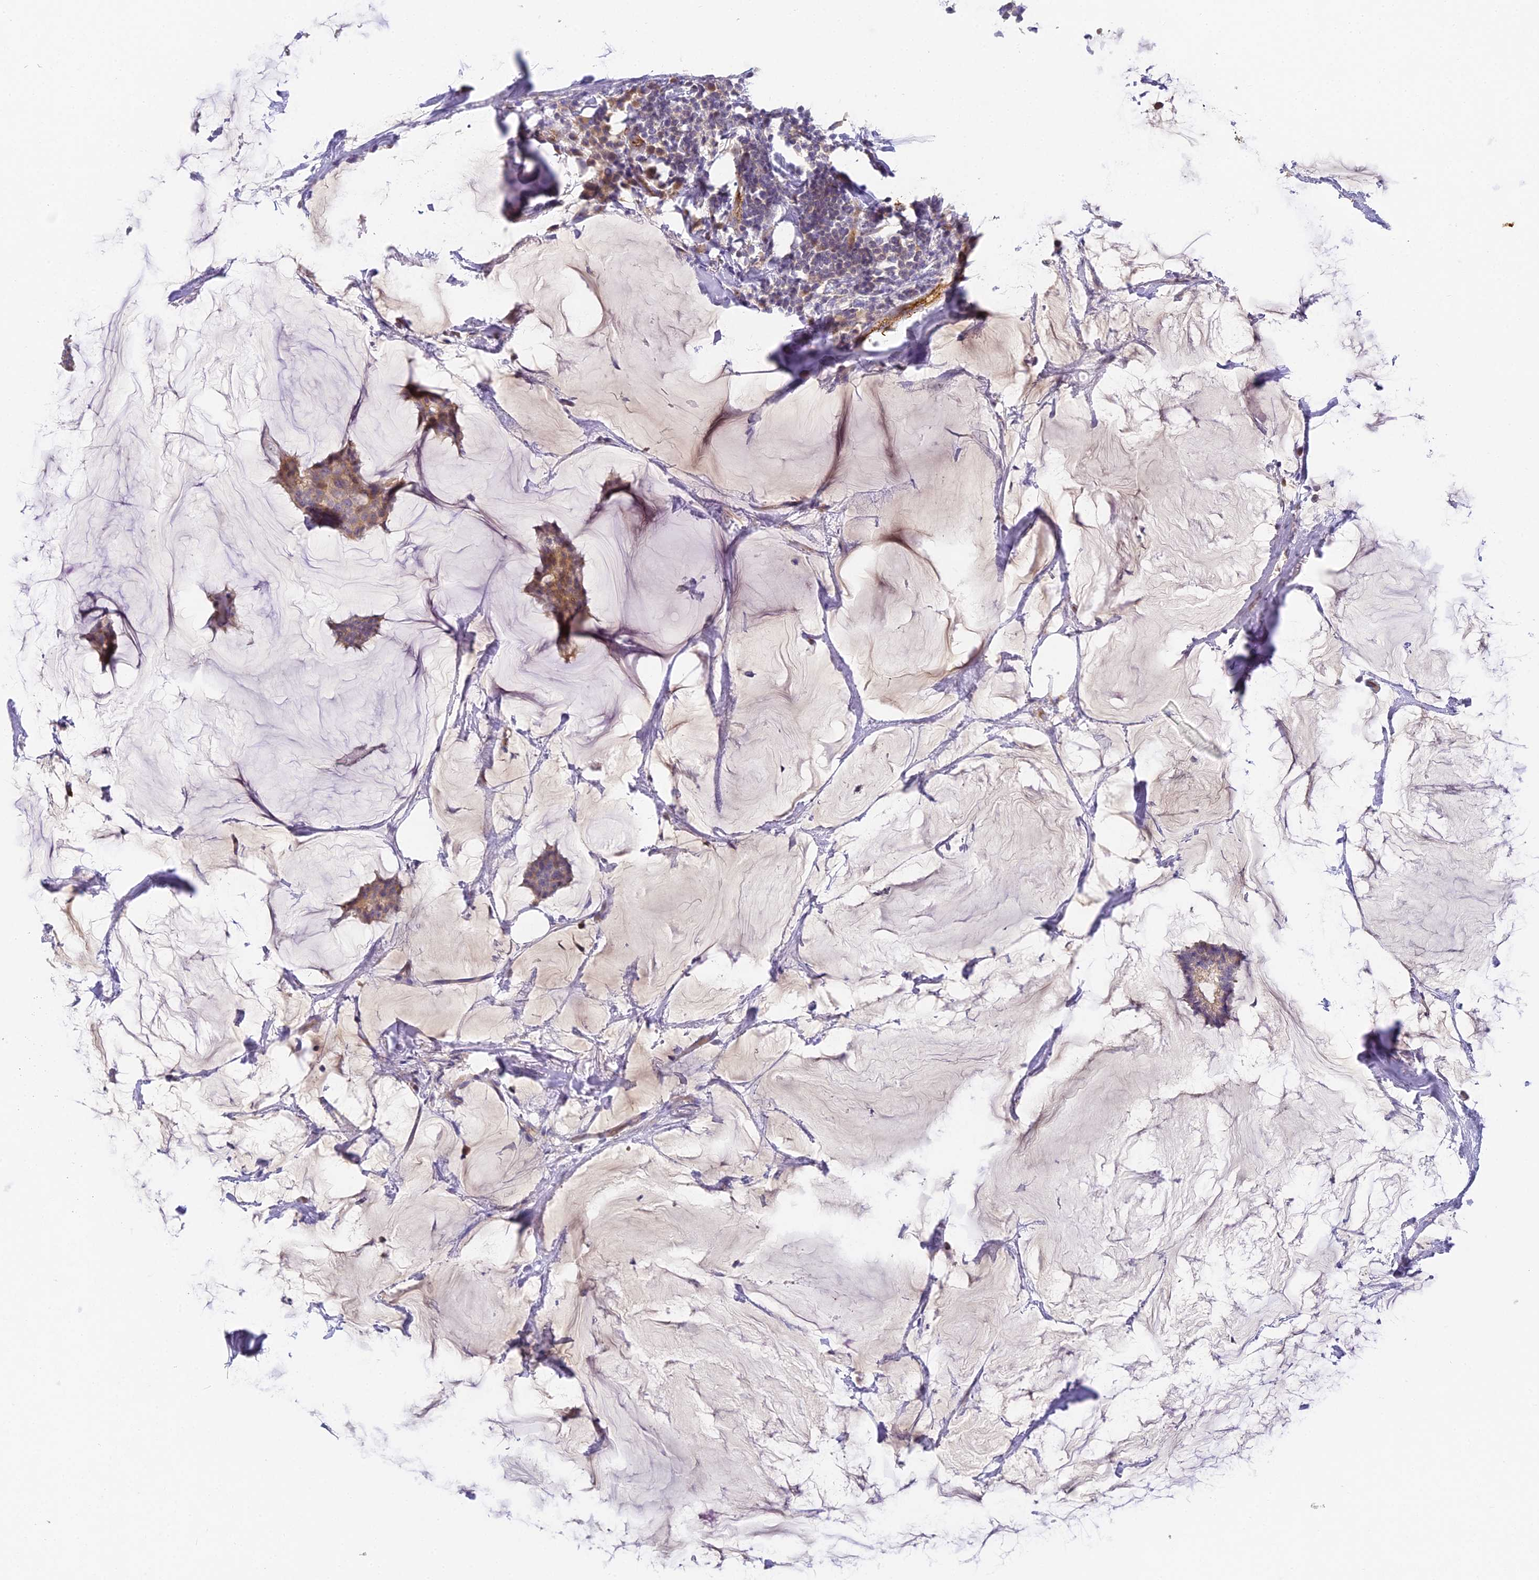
{"staining": {"intensity": "weak", "quantity": "25%-75%", "location": "cytoplasmic/membranous"}, "tissue": "breast cancer", "cell_type": "Tumor cells", "image_type": "cancer", "snomed": [{"axis": "morphology", "description": "Duct carcinoma"}, {"axis": "topography", "description": "Breast"}], "caption": "The micrograph demonstrates staining of breast cancer (infiltrating ductal carcinoma), revealing weak cytoplasmic/membranous protein expression (brown color) within tumor cells.", "gene": "DNAAF10", "patient": {"sex": "female", "age": 93}}